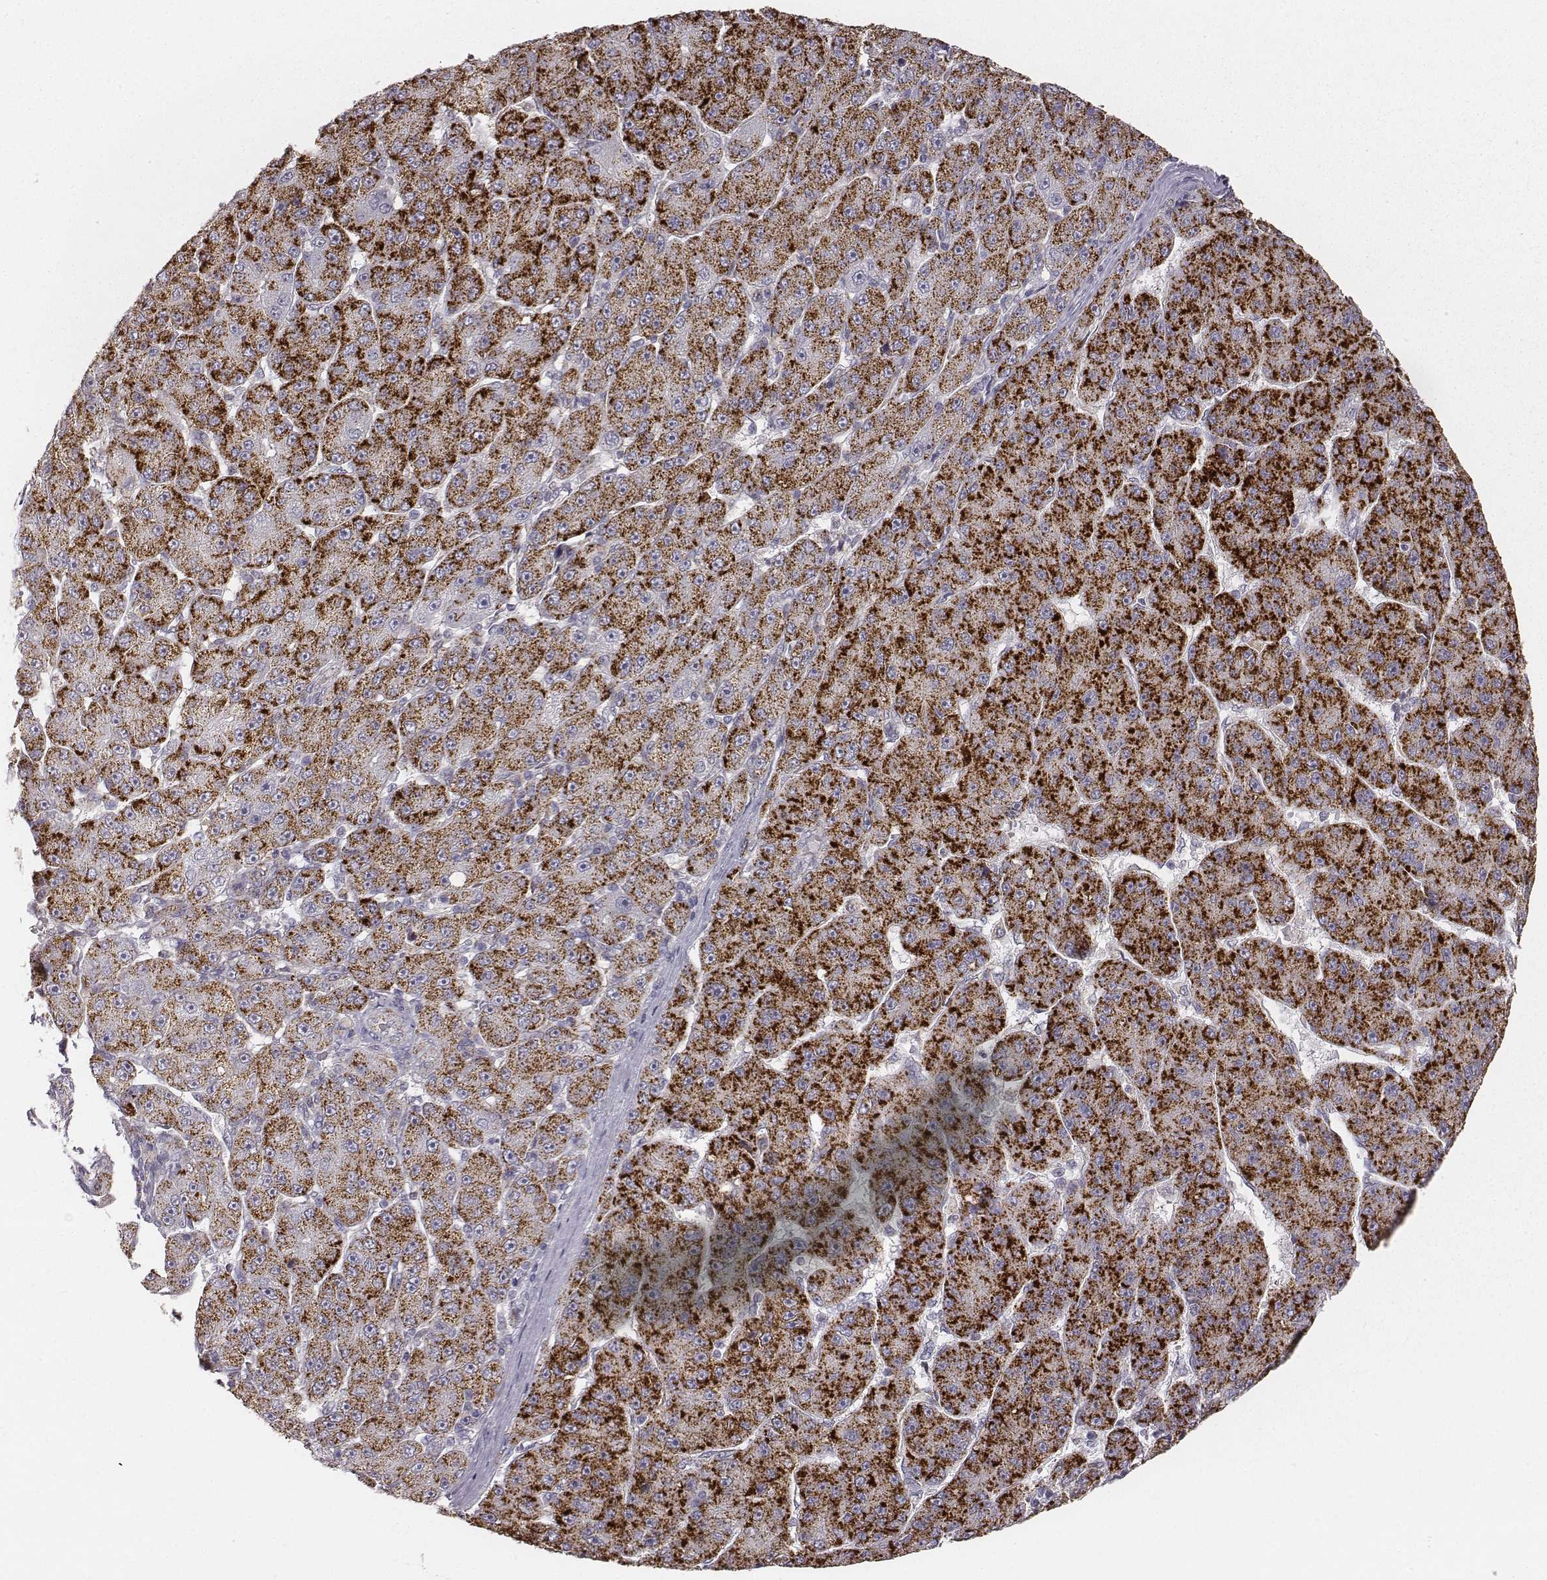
{"staining": {"intensity": "strong", "quantity": ">75%", "location": "cytoplasmic/membranous"}, "tissue": "liver cancer", "cell_type": "Tumor cells", "image_type": "cancer", "snomed": [{"axis": "morphology", "description": "Carcinoma, Hepatocellular, NOS"}, {"axis": "topography", "description": "Liver"}], "caption": "Immunohistochemical staining of liver cancer (hepatocellular carcinoma) demonstrates high levels of strong cytoplasmic/membranous staining in approximately >75% of tumor cells.", "gene": "ABCD3", "patient": {"sex": "male", "age": 67}}